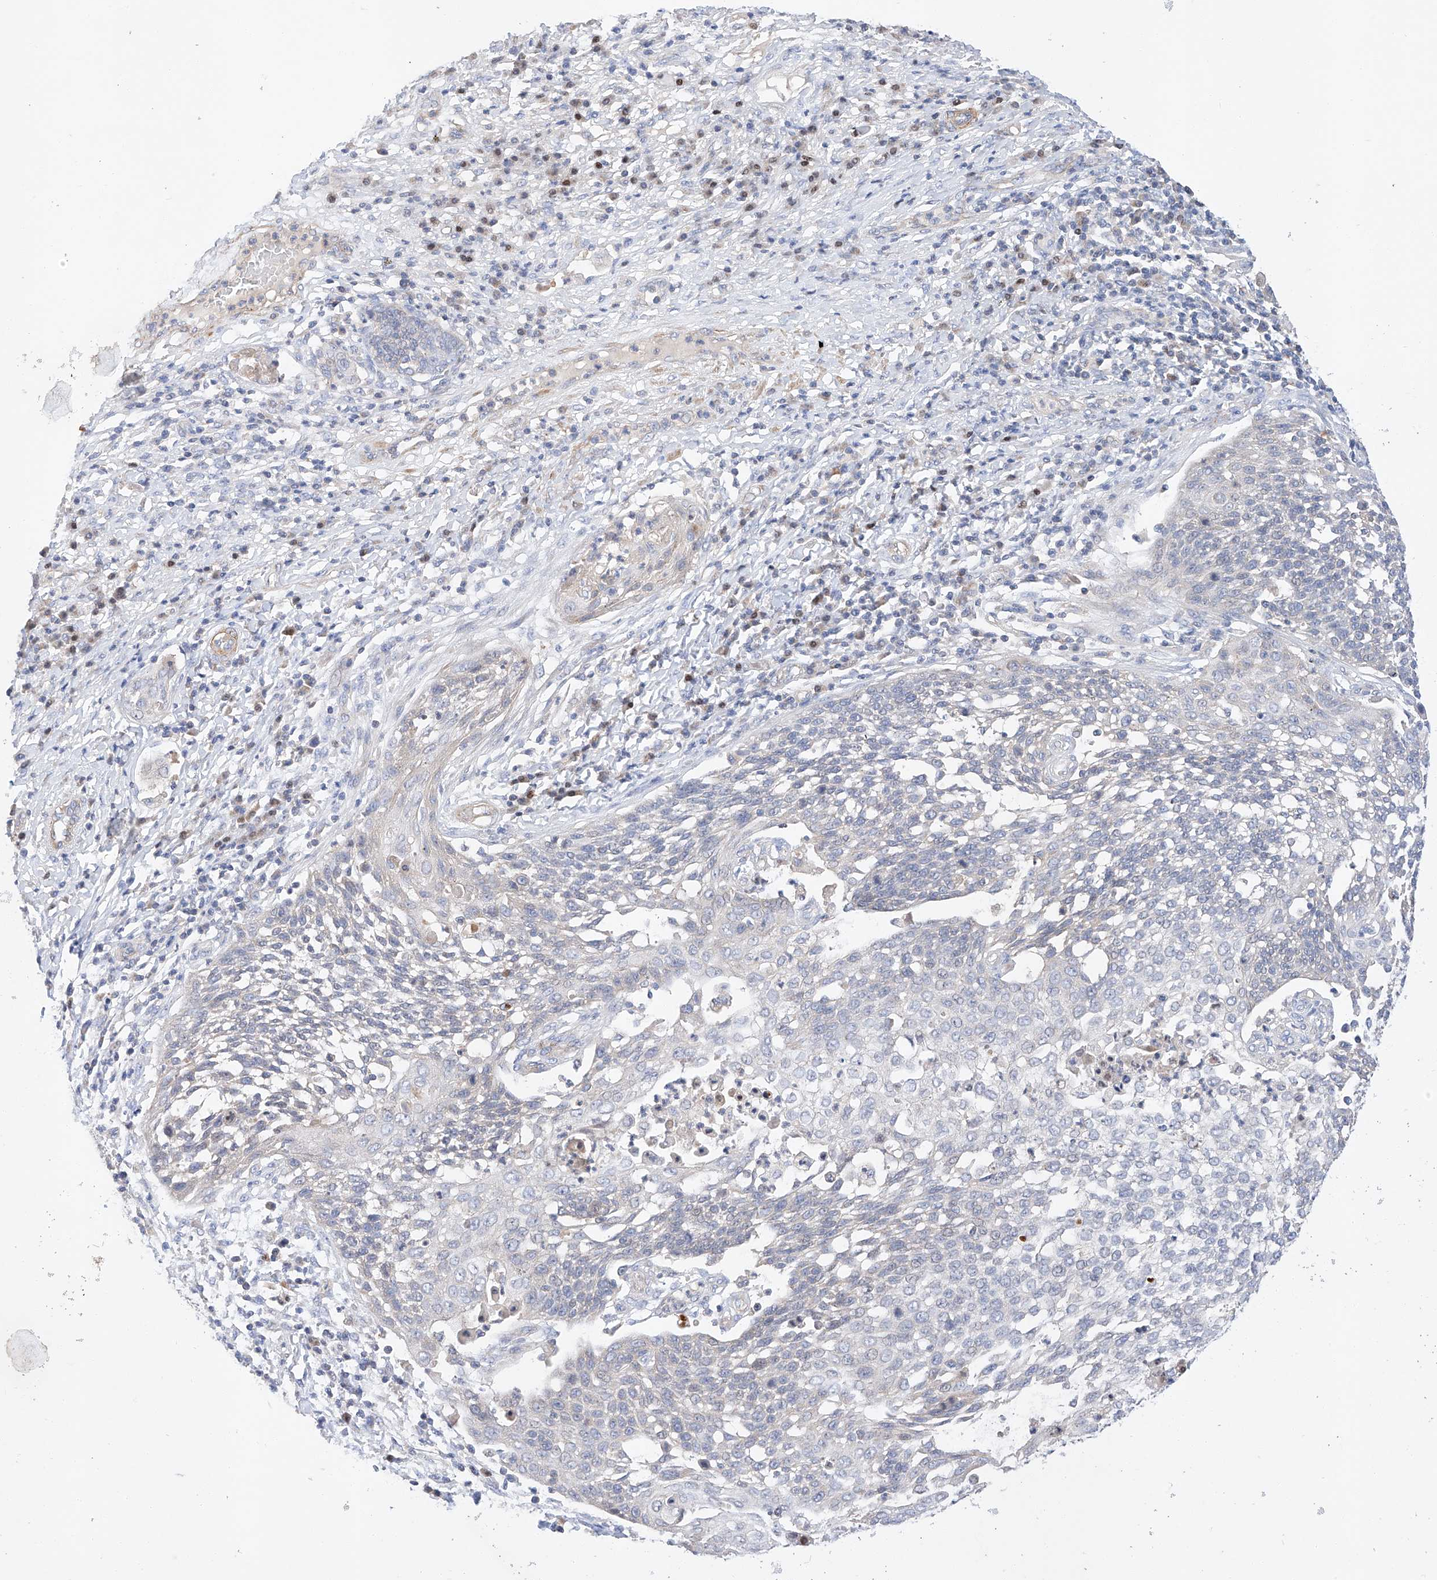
{"staining": {"intensity": "negative", "quantity": "none", "location": "none"}, "tissue": "cervical cancer", "cell_type": "Tumor cells", "image_type": "cancer", "snomed": [{"axis": "morphology", "description": "Squamous cell carcinoma, NOS"}, {"axis": "topography", "description": "Cervix"}], "caption": "Image shows no protein staining in tumor cells of cervical cancer (squamous cell carcinoma) tissue.", "gene": "C6orf118", "patient": {"sex": "female", "age": 34}}